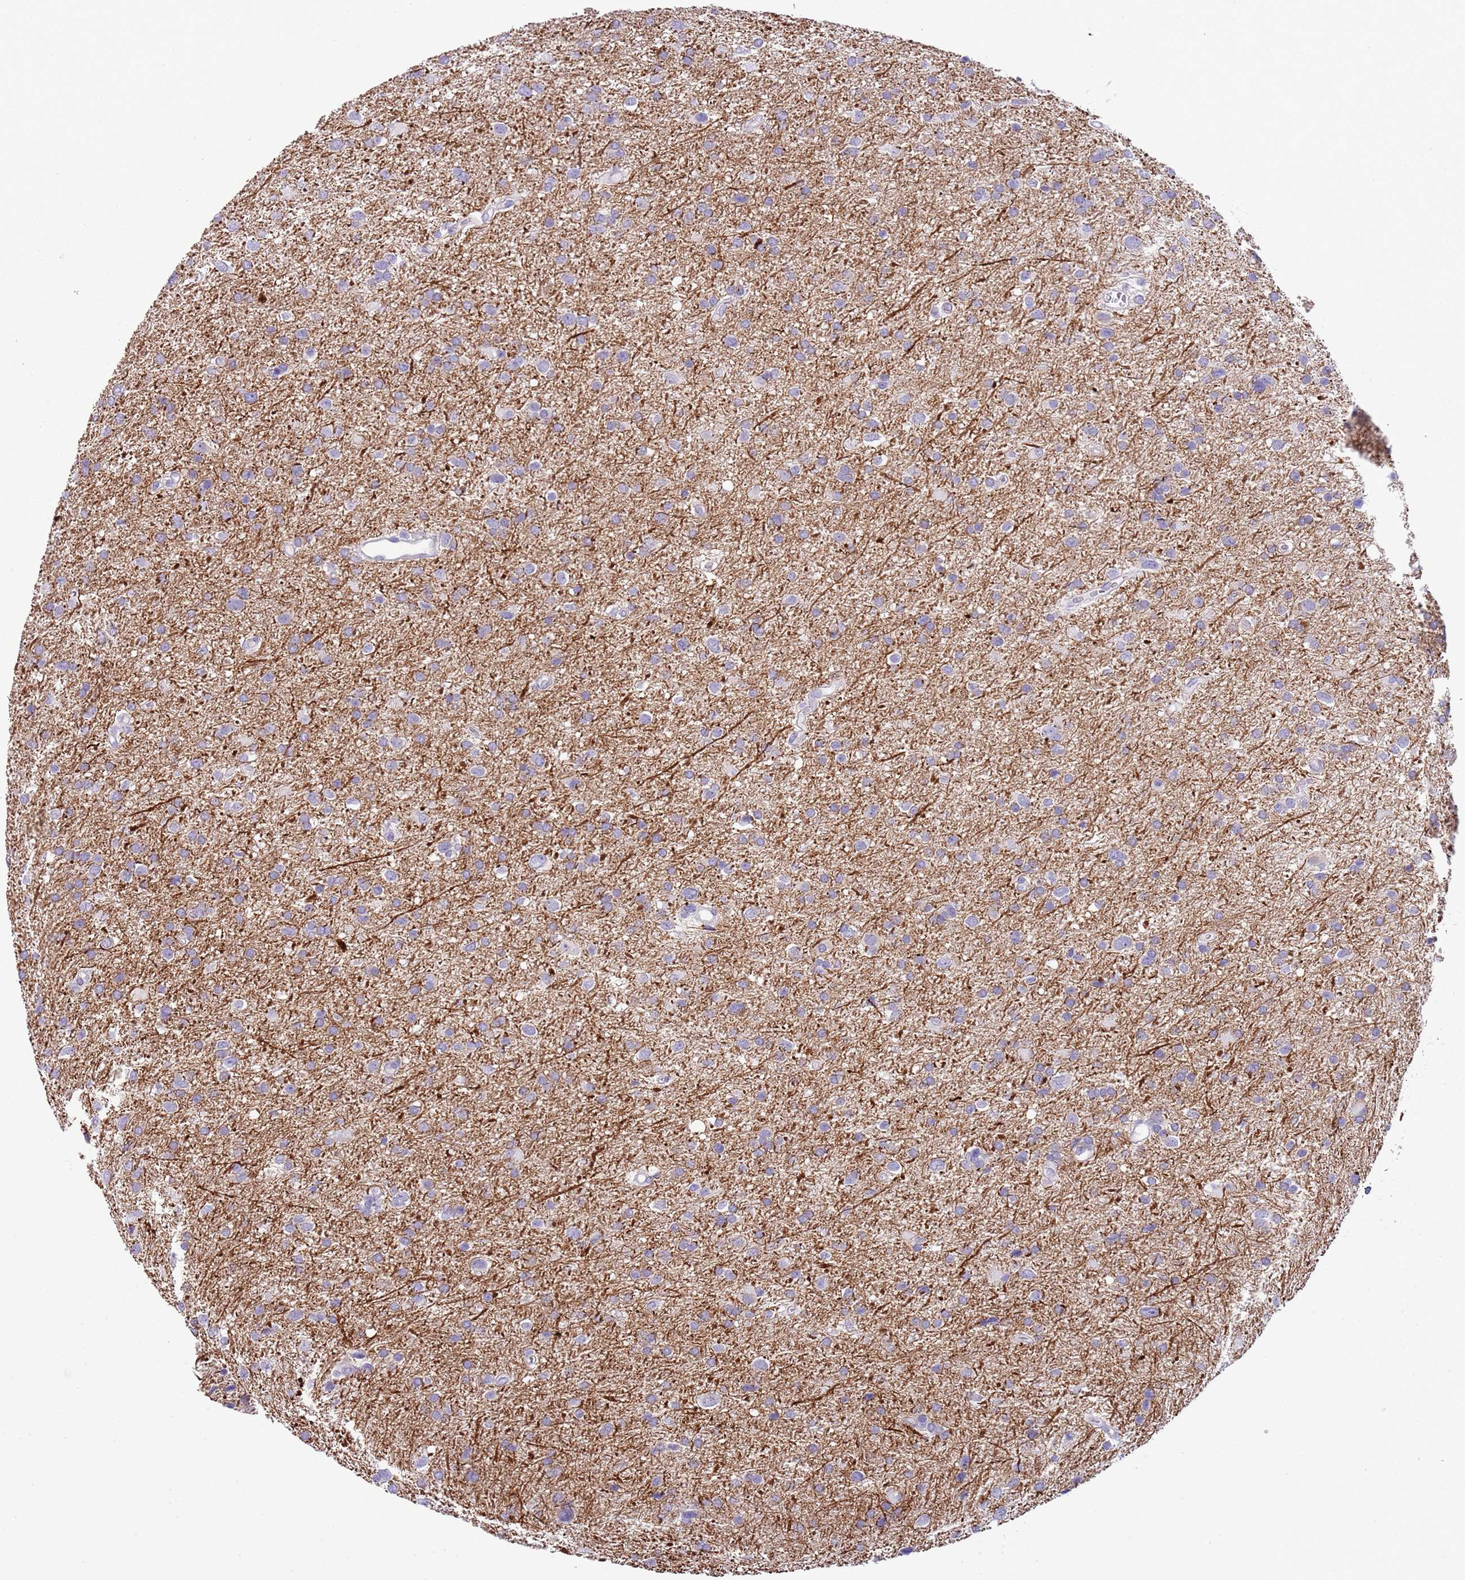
{"staining": {"intensity": "negative", "quantity": "none", "location": "none"}, "tissue": "glioma", "cell_type": "Tumor cells", "image_type": "cancer", "snomed": [{"axis": "morphology", "description": "Glioma, malignant, Low grade"}, {"axis": "topography", "description": "Brain"}], "caption": "This is an immunohistochemistry (IHC) image of human glioma. There is no staining in tumor cells.", "gene": "NBPF20", "patient": {"sex": "female", "age": 32}}